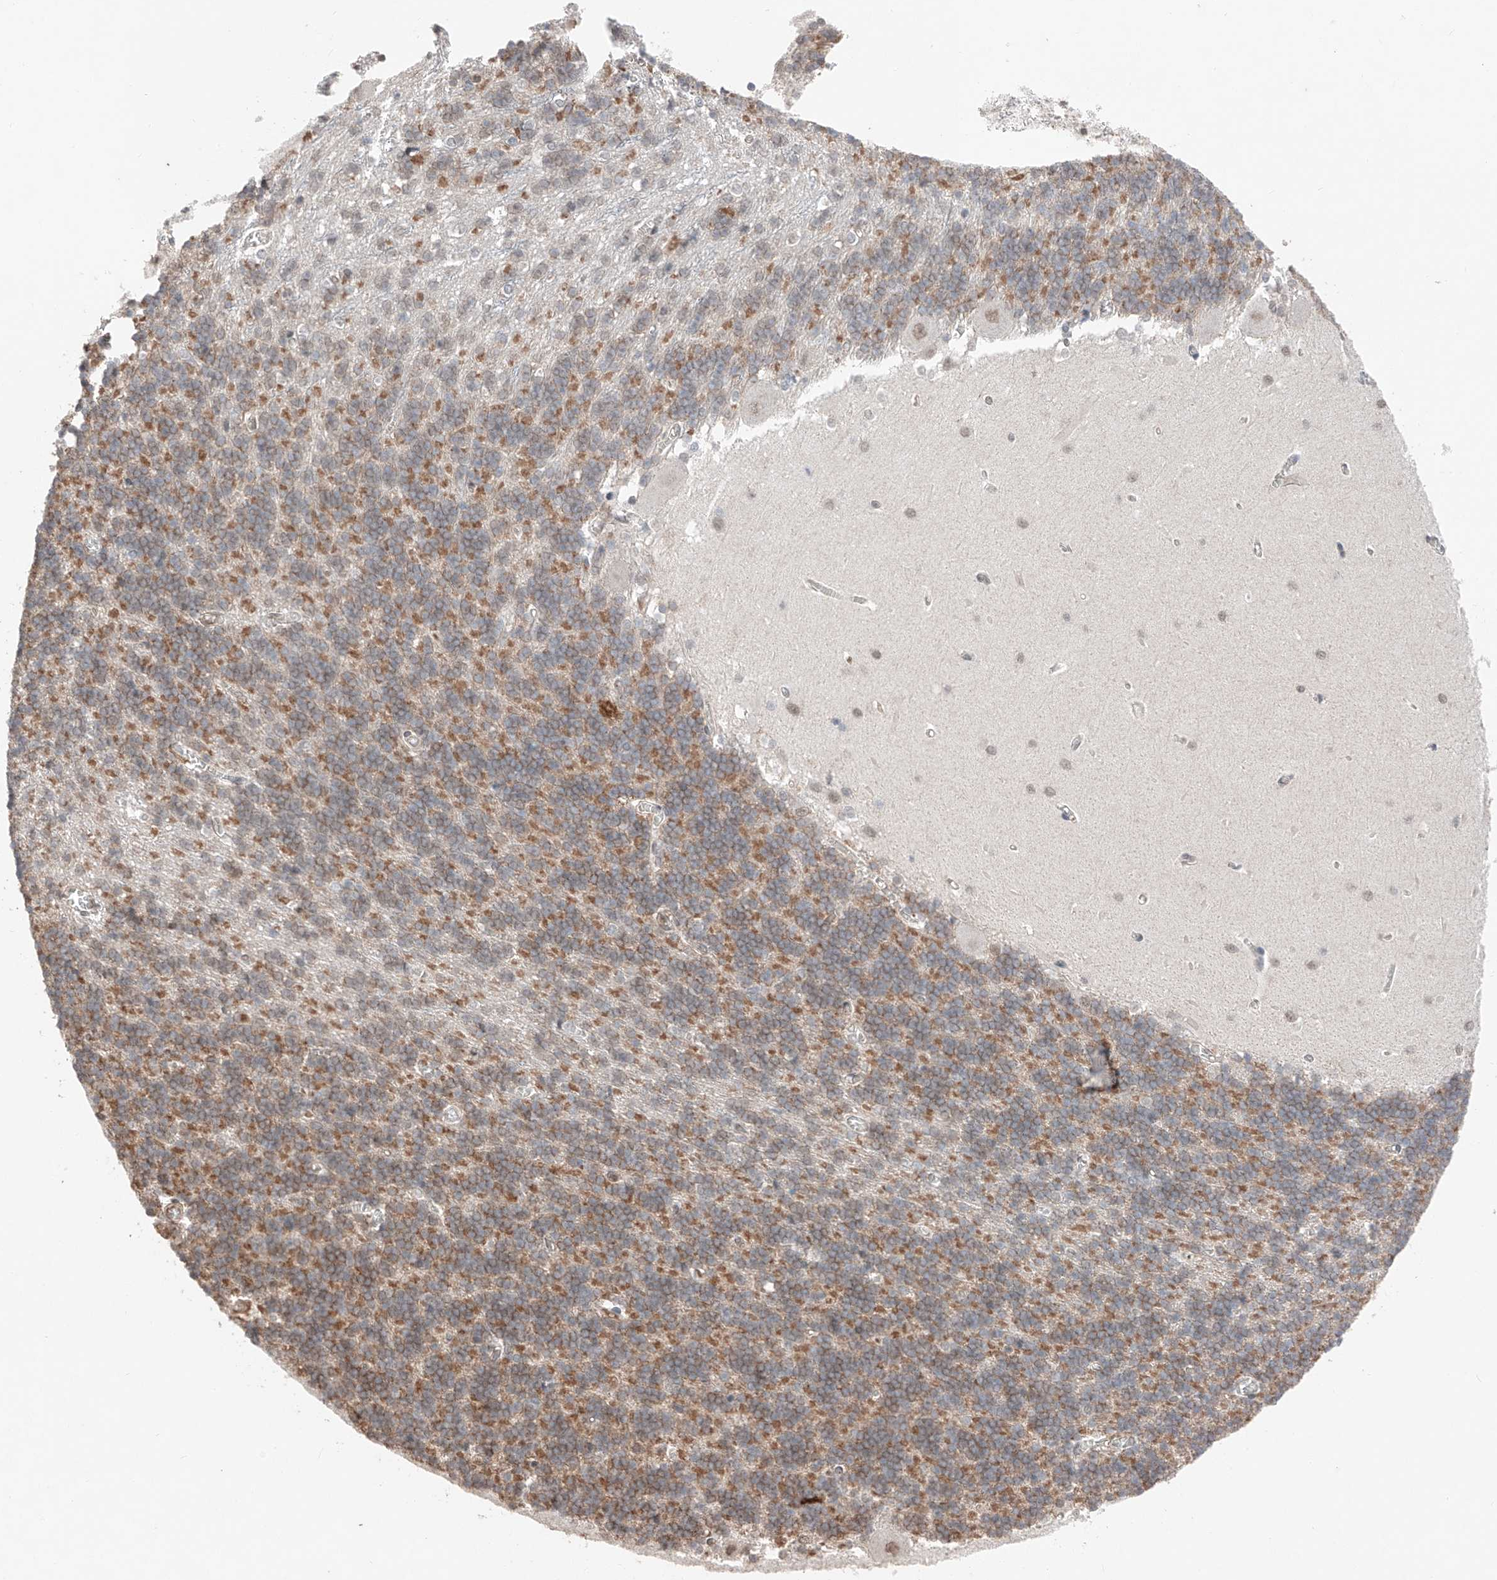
{"staining": {"intensity": "moderate", "quantity": "25%-75%", "location": "cytoplasmic/membranous"}, "tissue": "cerebellum", "cell_type": "Cells in granular layer", "image_type": "normal", "snomed": [{"axis": "morphology", "description": "Normal tissue, NOS"}, {"axis": "topography", "description": "Cerebellum"}], "caption": "Protein expression analysis of unremarkable human cerebellum reveals moderate cytoplasmic/membranous expression in about 25%-75% of cells in granular layer.", "gene": "TBX4", "patient": {"sex": "male", "age": 37}}